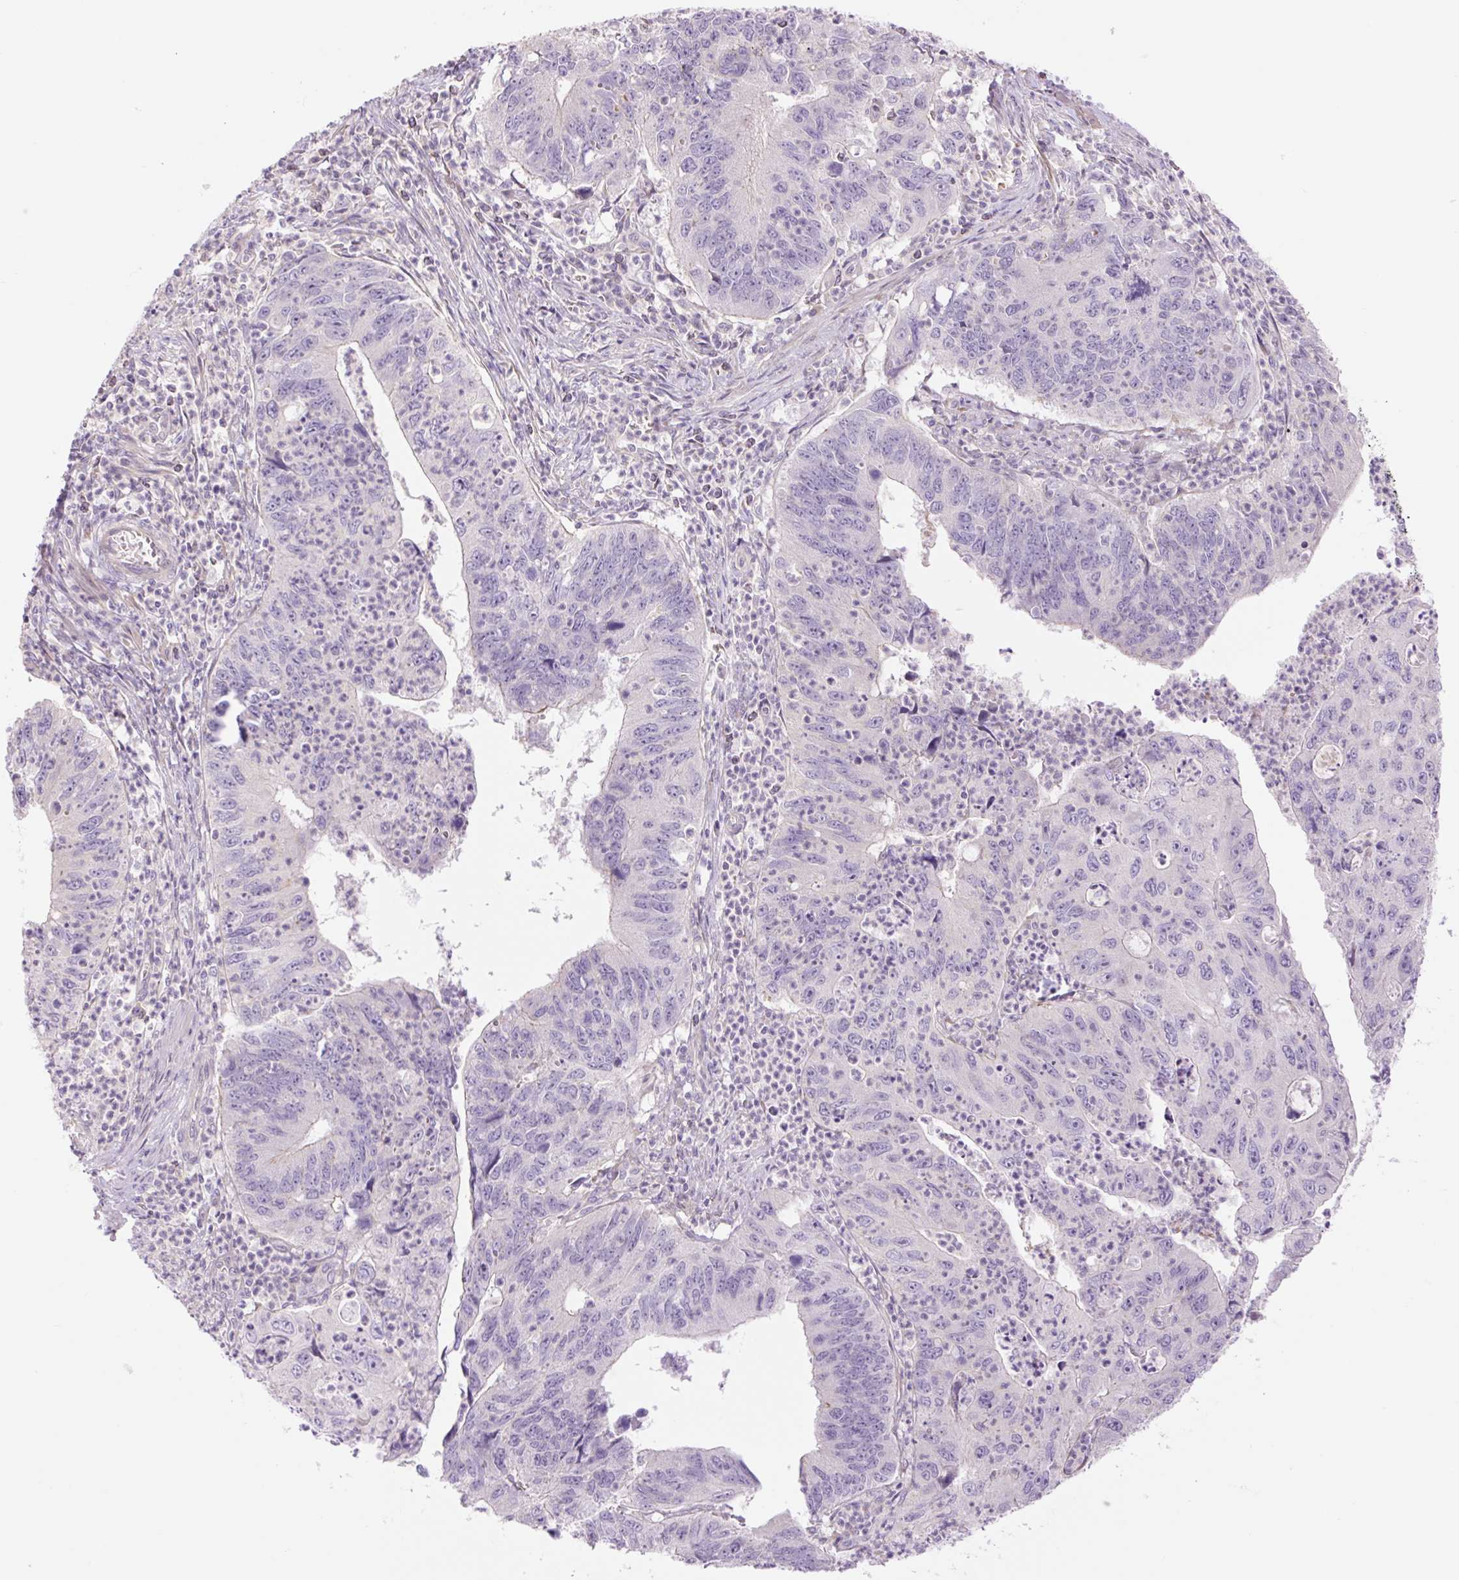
{"staining": {"intensity": "negative", "quantity": "none", "location": "none"}, "tissue": "stomach cancer", "cell_type": "Tumor cells", "image_type": "cancer", "snomed": [{"axis": "morphology", "description": "Adenocarcinoma, NOS"}, {"axis": "topography", "description": "Stomach"}], "caption": "Tumor cells are negative for protein expression in human stomach cancer.", "gene": "GRID2", "patient": {"sex": "male", "age": 59}}